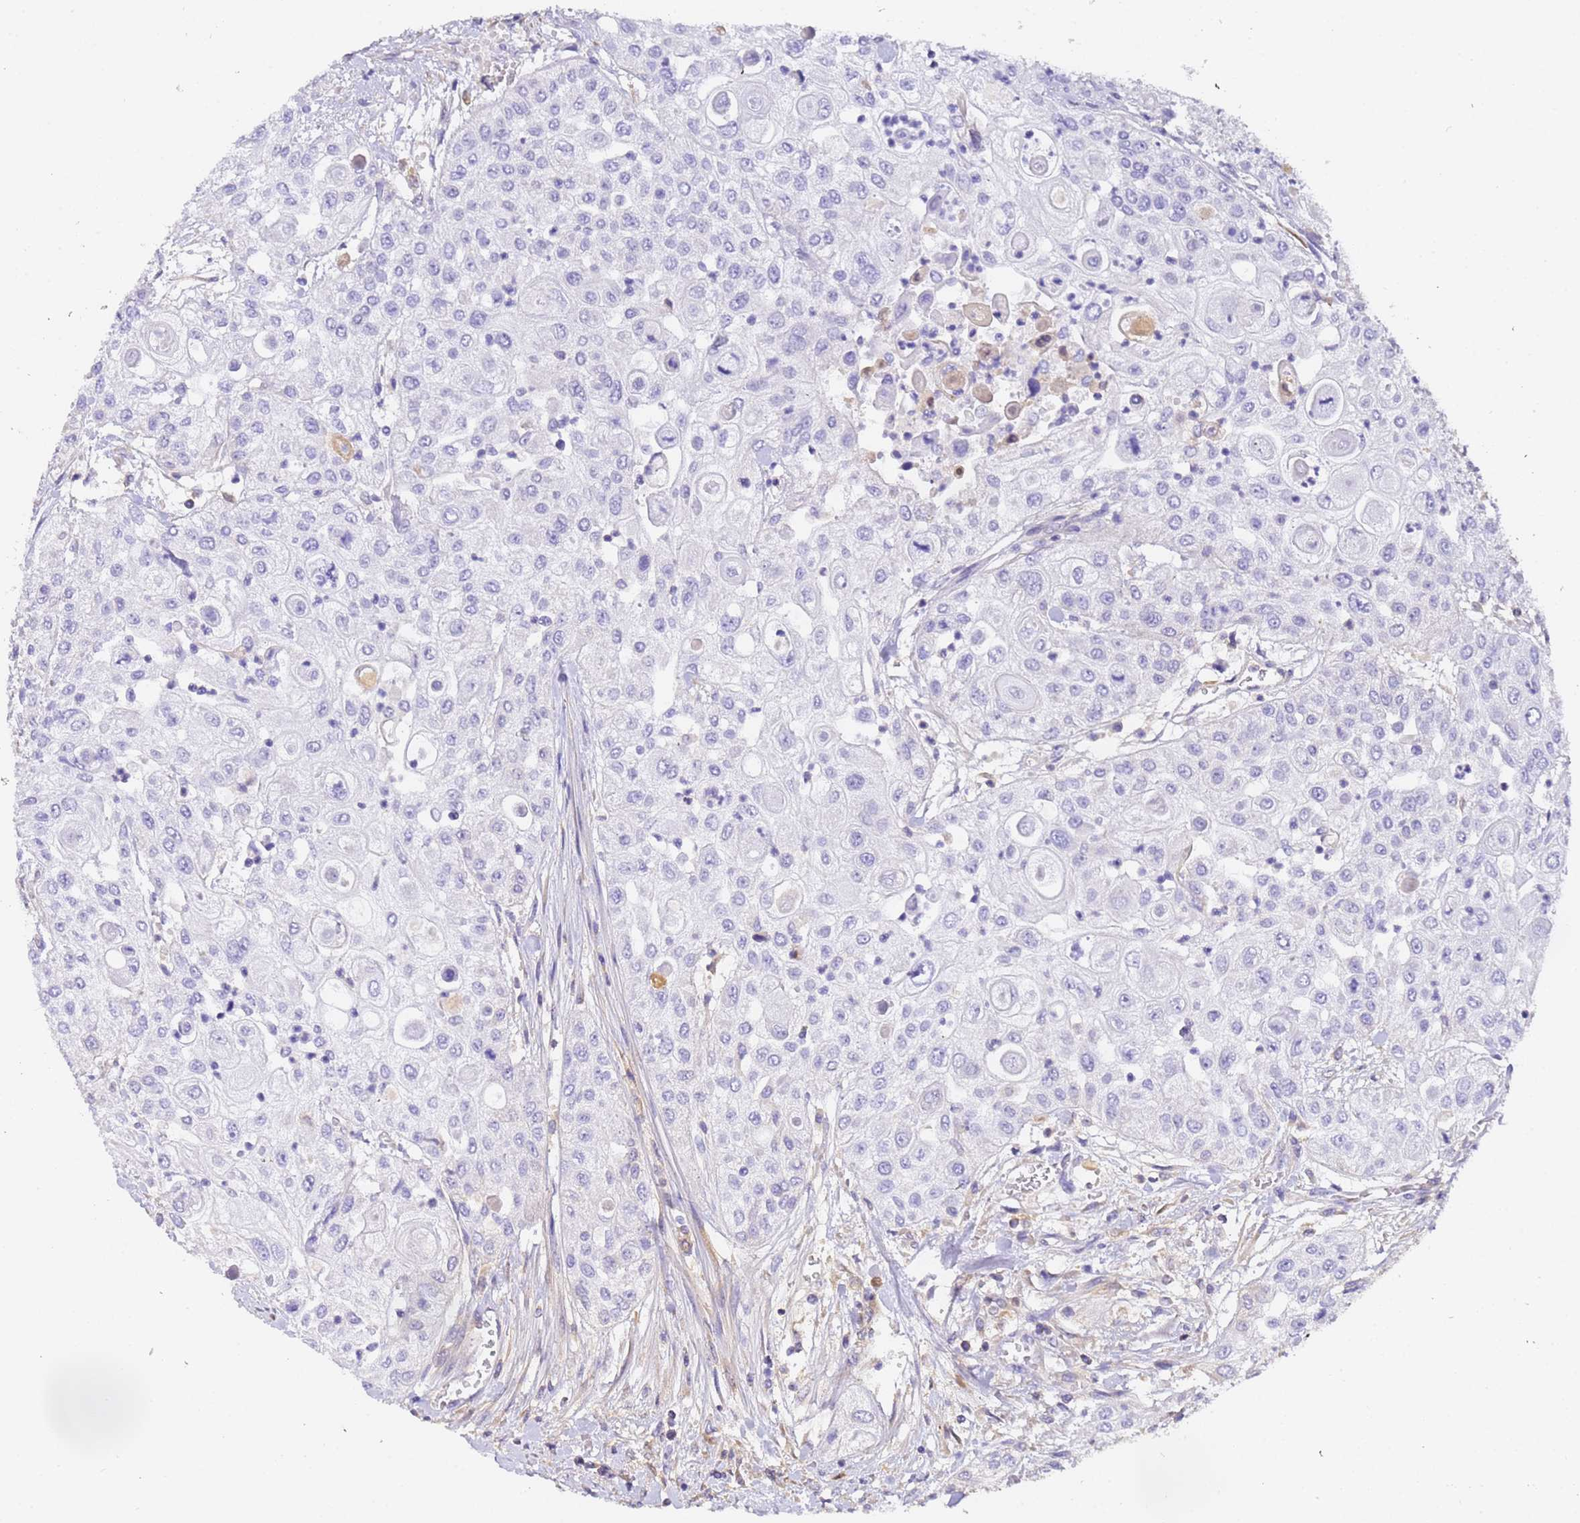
{"staining": {"intensity": "negative", "quantity": "none", "location": "none"}, "tissue": "urothelial cancer", "cell_type": "Tumor cells", "image_type": "cancer", "snomed": [{"axis": "morphology", "description": "Urothelial carcinoma, High grade"}, {"axis": "topography", "description": "Urinary bladder"}], "caption": "Human urothelial cancer stained for a protein using immunohistochemistry demonstrates no positivity in tumor cells.", "gene": "CFHR2", "patient": {"sex": "female", "age": 79}}